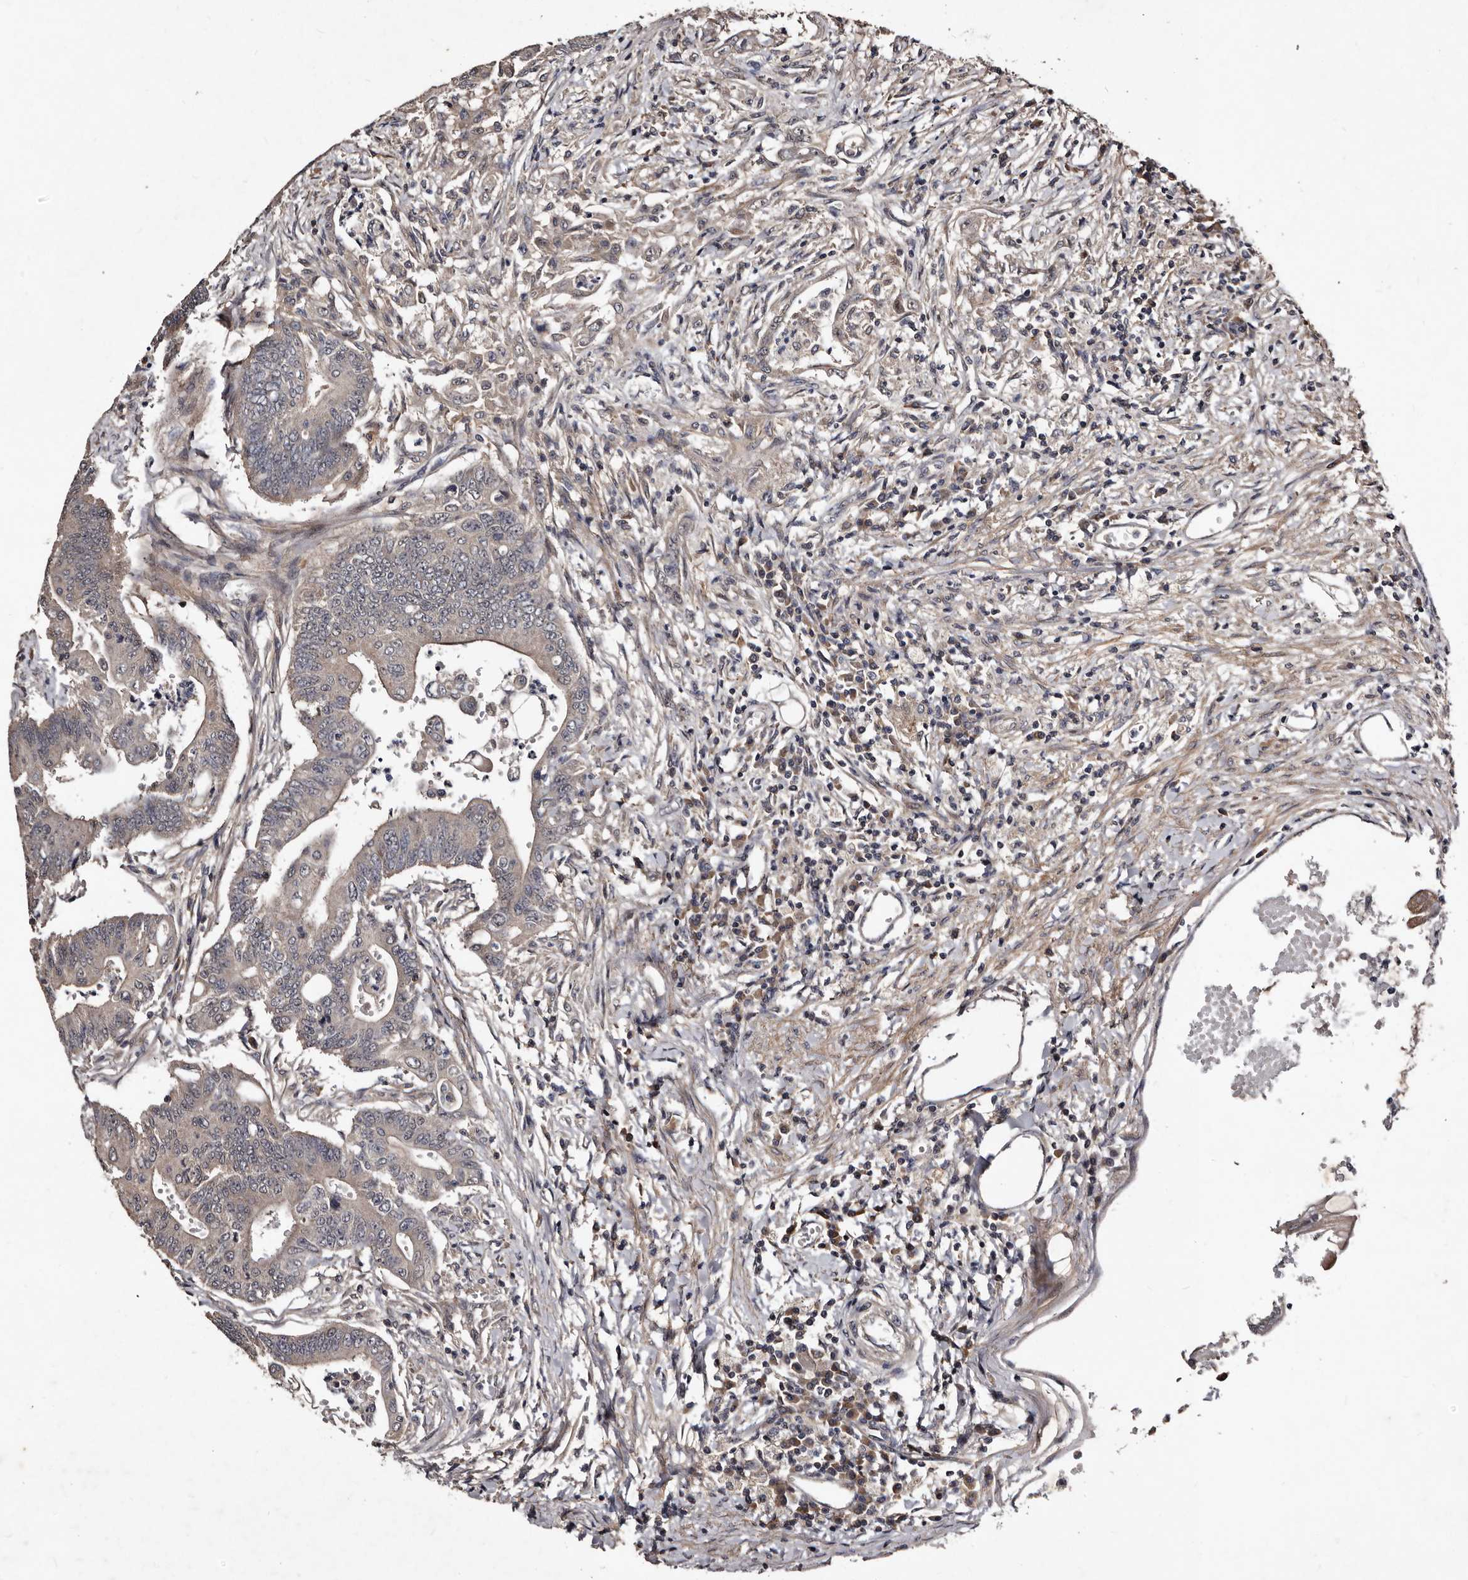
{"staining": {"intensity": "negative", "quantity": "none", "location": "none"}, "tissue": "colorectal cancer", "cell_type": "Tumor cells", "image_type": "cancer", "snomed": [{"axis": "morphology", "description": "Adenoma, NOS"}, {"axis": "morphology", "description": "Adenocarcinoma, NOS"}, {"axis": "topography", "description": "Colon"}], "caption": "This is an immunohistochemistry micrograph of colorectal cancer. There is no expression in tumor cells.", "gene": "MKRN3", "patient": {"sex": "male", "age": 79}}